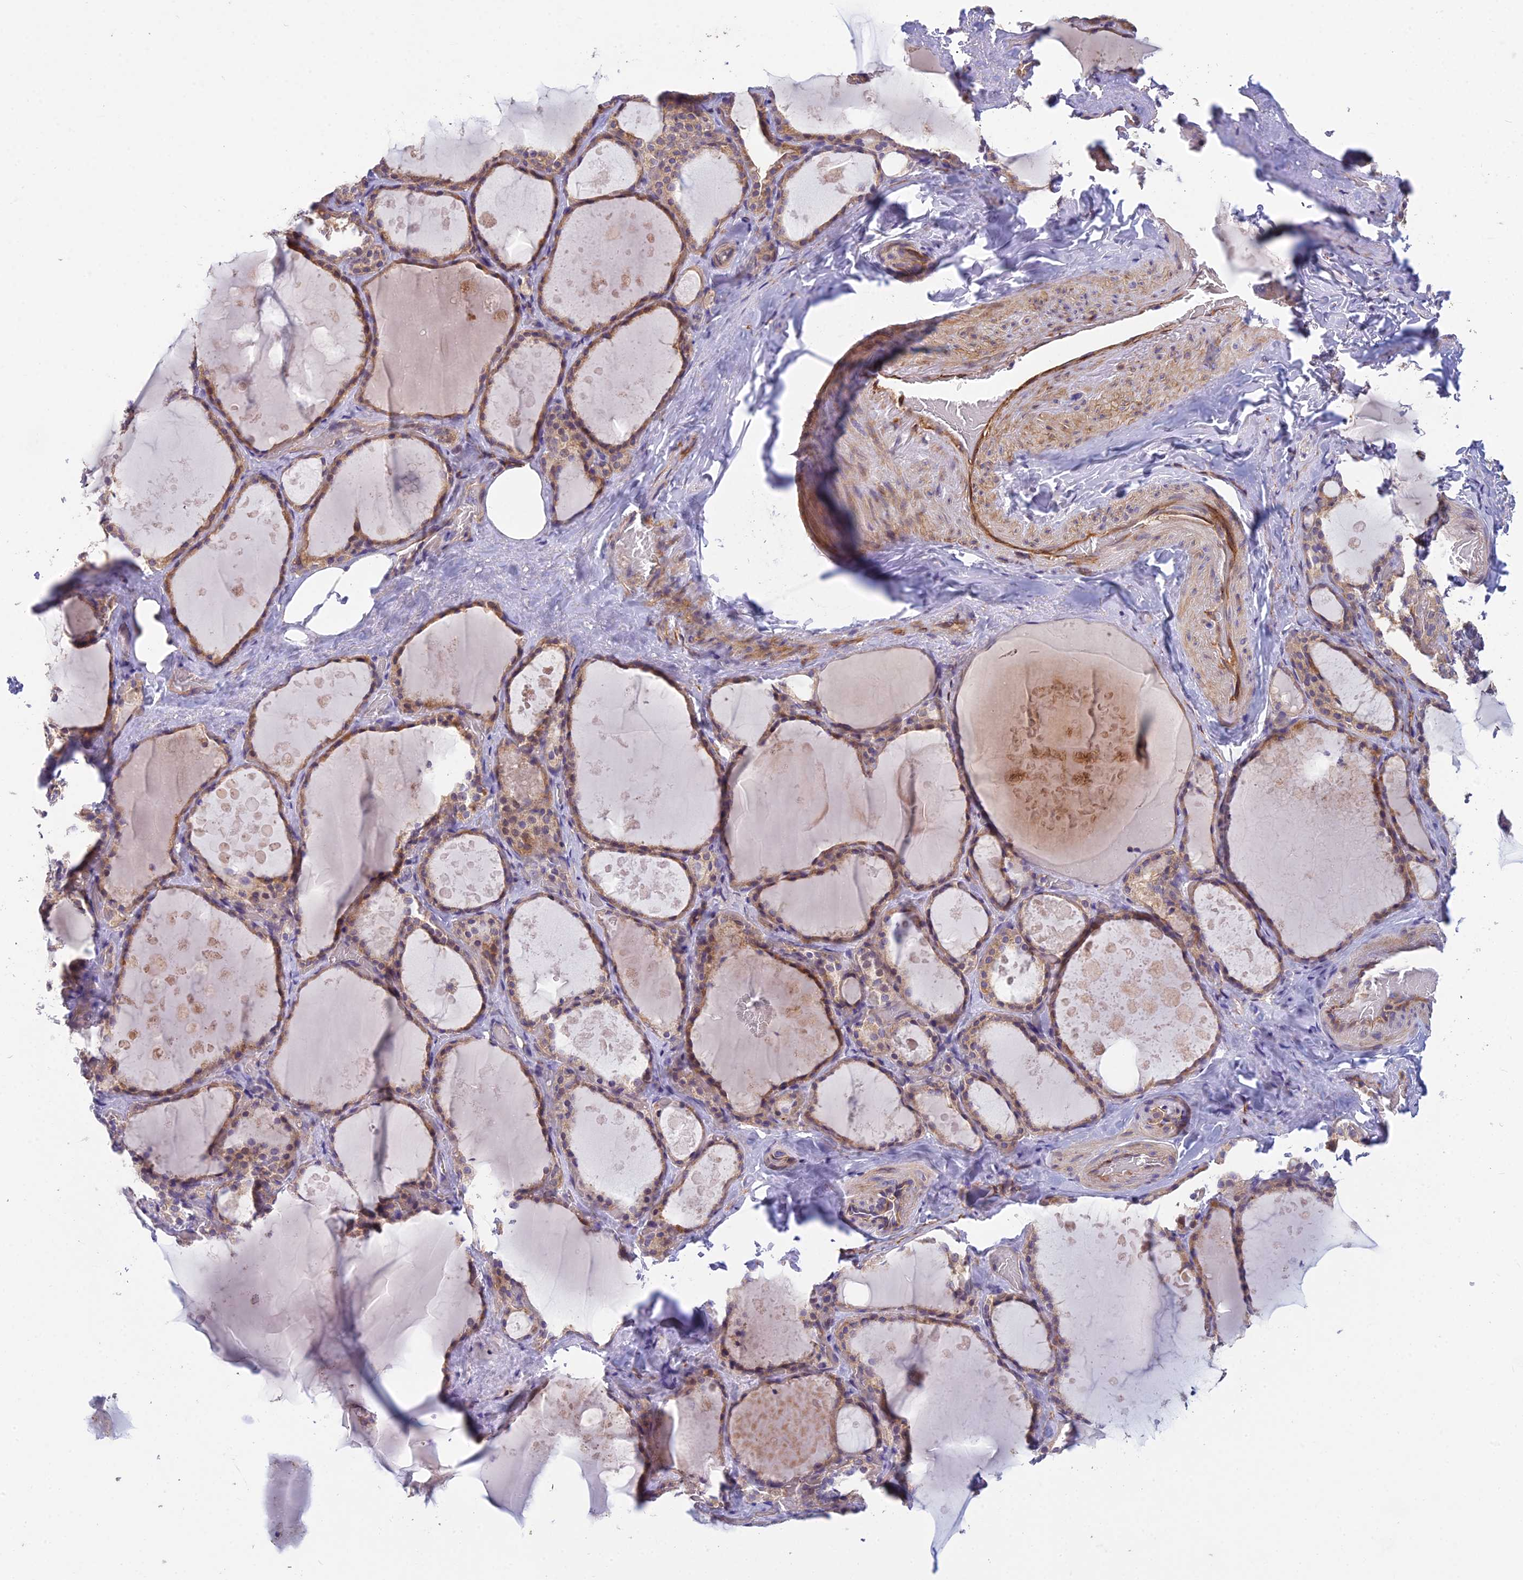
{"staining": {"intensity": "moderate", "quantity": ">75%", "location": "cytoplasmic/membranous"}, "tissue": "thyroid gland", "cell_type": "Glandular cells", "image_type": "normal", "snomed": [{"axis": "morphology", "description": "Normal tissue, NOS"}, {"axis": "topography", "description": "Thyroid gland"}], "caption": "Thyroid gland was stained to show a protein in brown. There is medium levels of moderate cytoplasmic/membranous staining in about >75% of glandular cells. (DAB IHC with brightfield microscopy, high magnification).", "gene": "DUS2", "patient": {"sex": "male", "age": 61}}